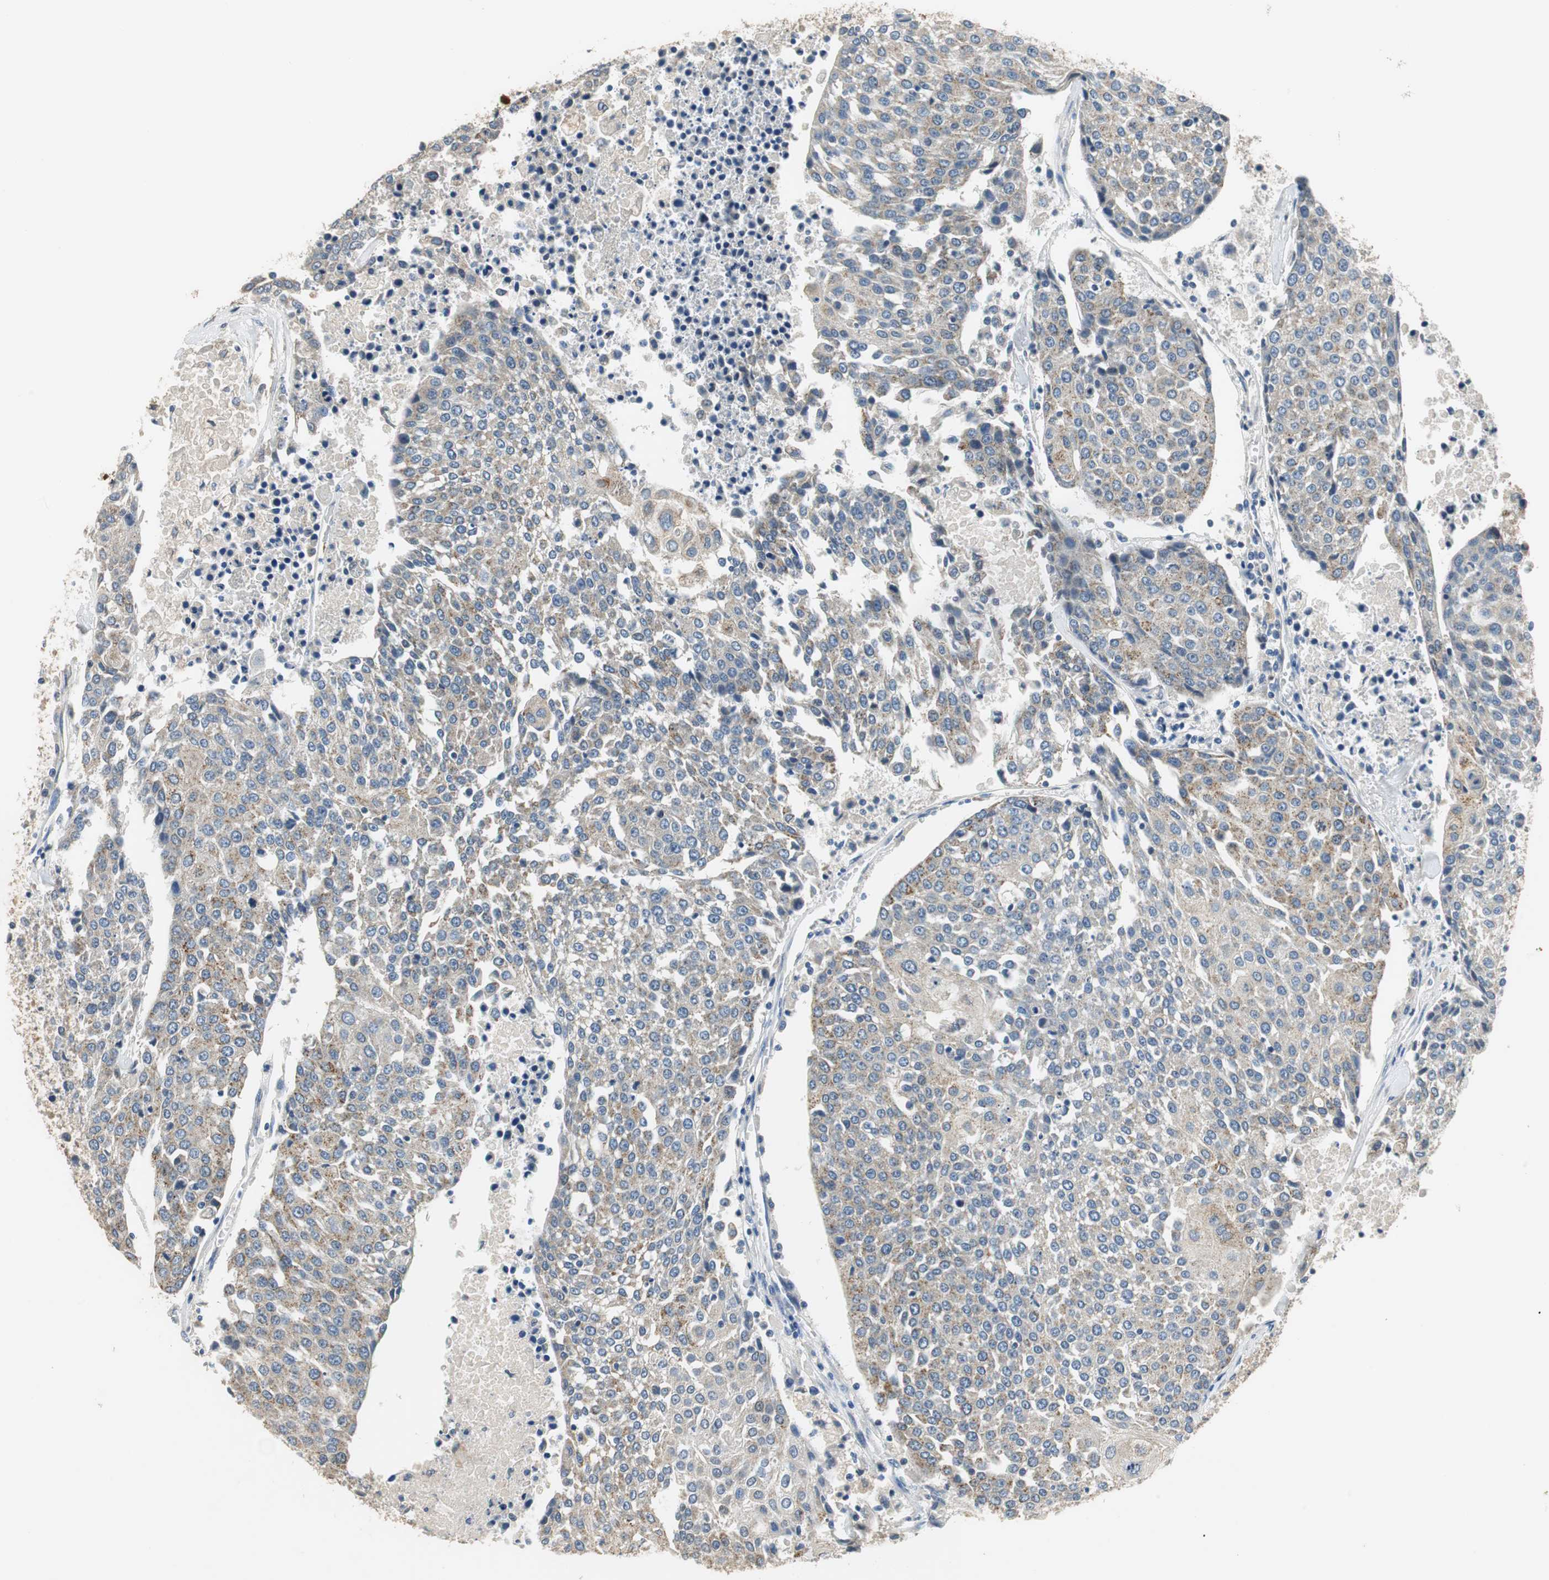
{"staining": {"intensity": "weak", "quantity": "25%-75%", "location": "cytoplasmic/membranous"}, "tissue": "urothelial cancer", "cell_type": "Tumor cells", "image_type": "cancer", "snomed": [{"axis": "morphology", "description": "Urothelial carcinoma, High grade"}, {"axis": "topography", "description": "Urinary bladder"}], "caption": "A brown stain shows weak cytoplasmic/membranous staining of a protein in human urothelial carcinoma (high-grade) tumor cells.", "gene": "MTIF2", "patient": {"sex": "female", "age": 85}}